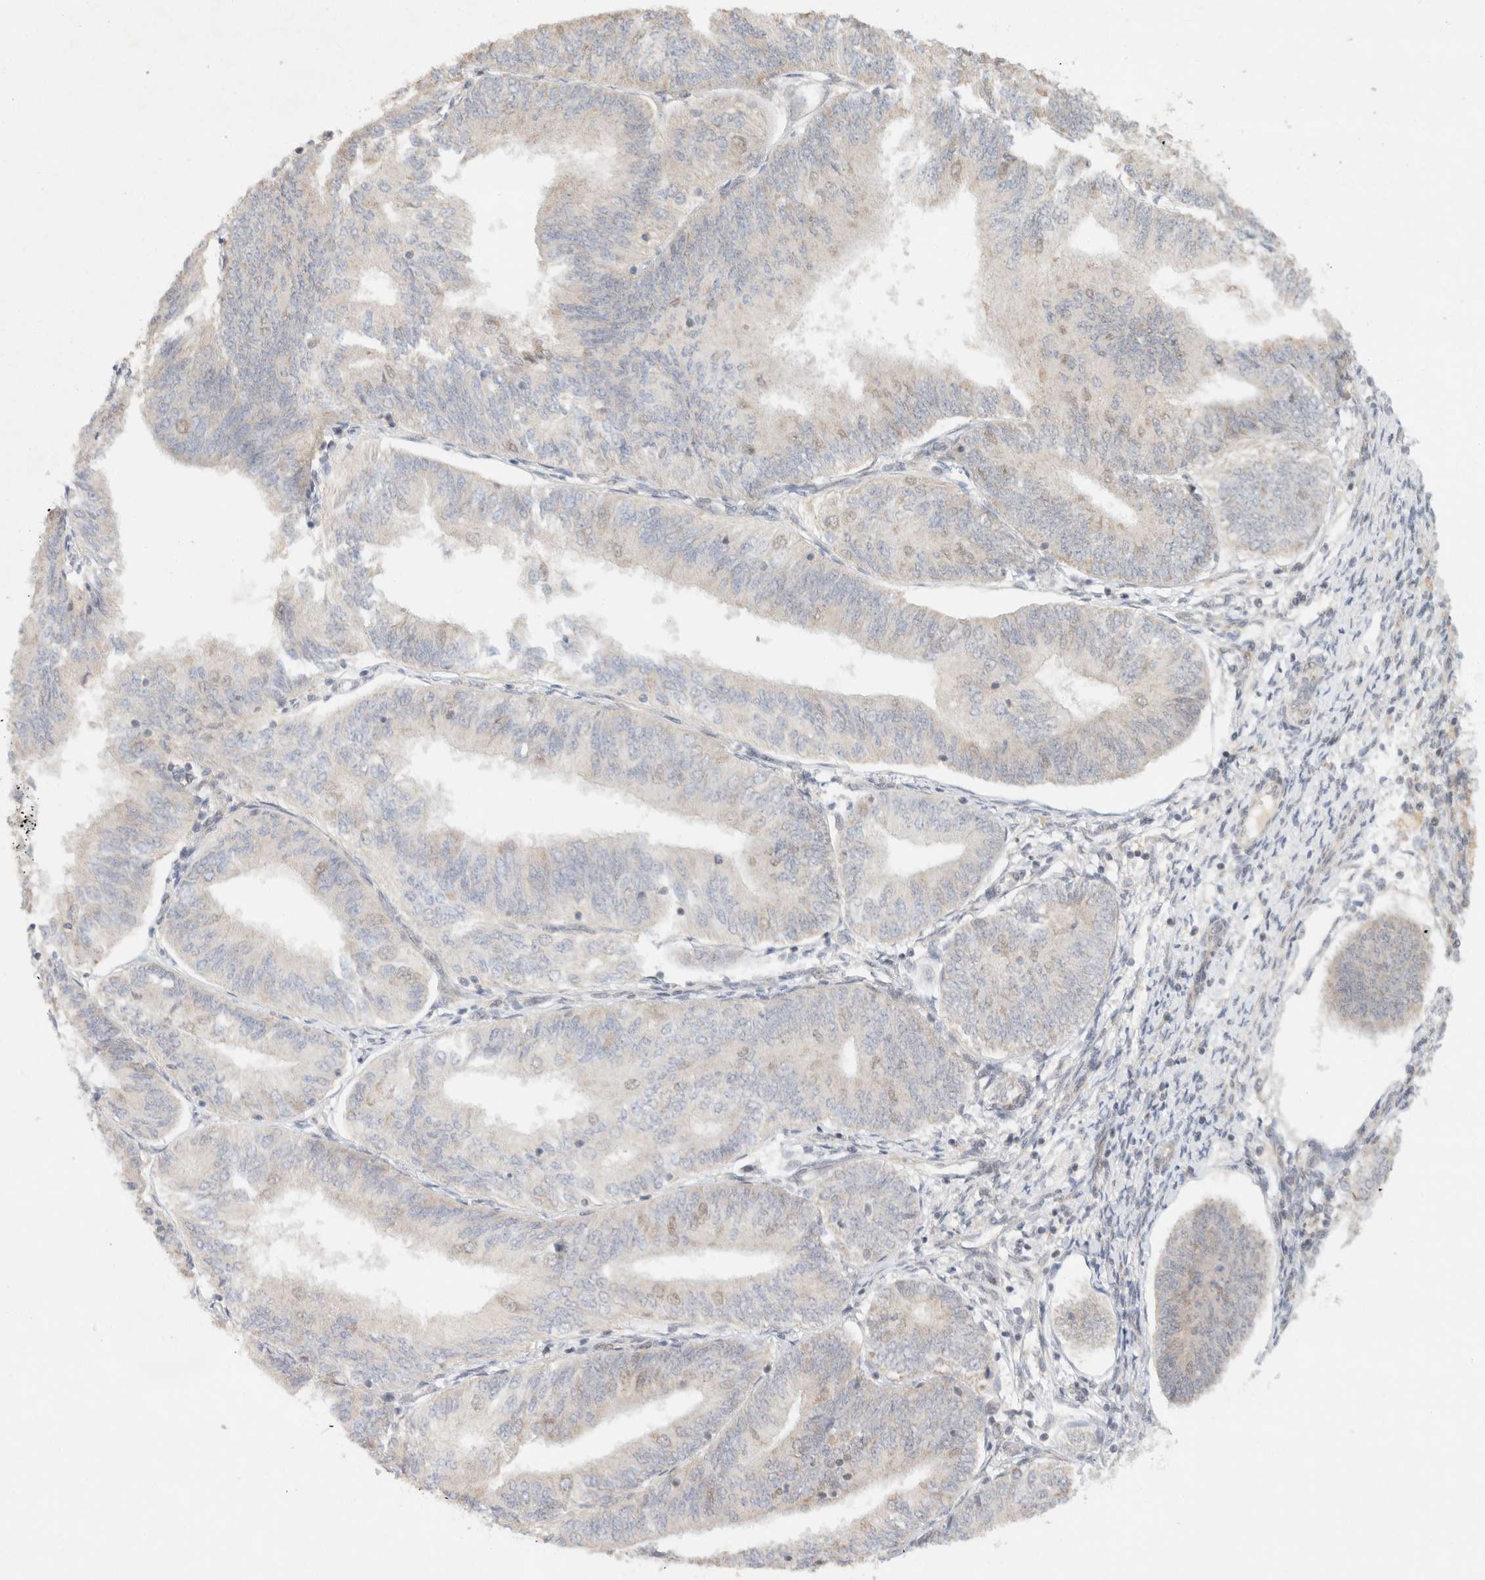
{"staining": {"intensity": "negative", "quantity": "none", "location": "none"}, "tissue": "endometrial cancer", "cell_type": "Tumor cells", "image_type": "cancer", "snomed": [{"axis": "morphology", "description": "Adenocarcinoma, NOS"}, {"axis": "topography", "description": "Endometrium"}], "caption": "This is an immunohistochemistry (IHC) photomicrograph of endometrial cancer (adenocarcinoma). There is no staining in tumor cells.", "gene": "TACC1", "patient": {"sex": "female", "age": 58}}